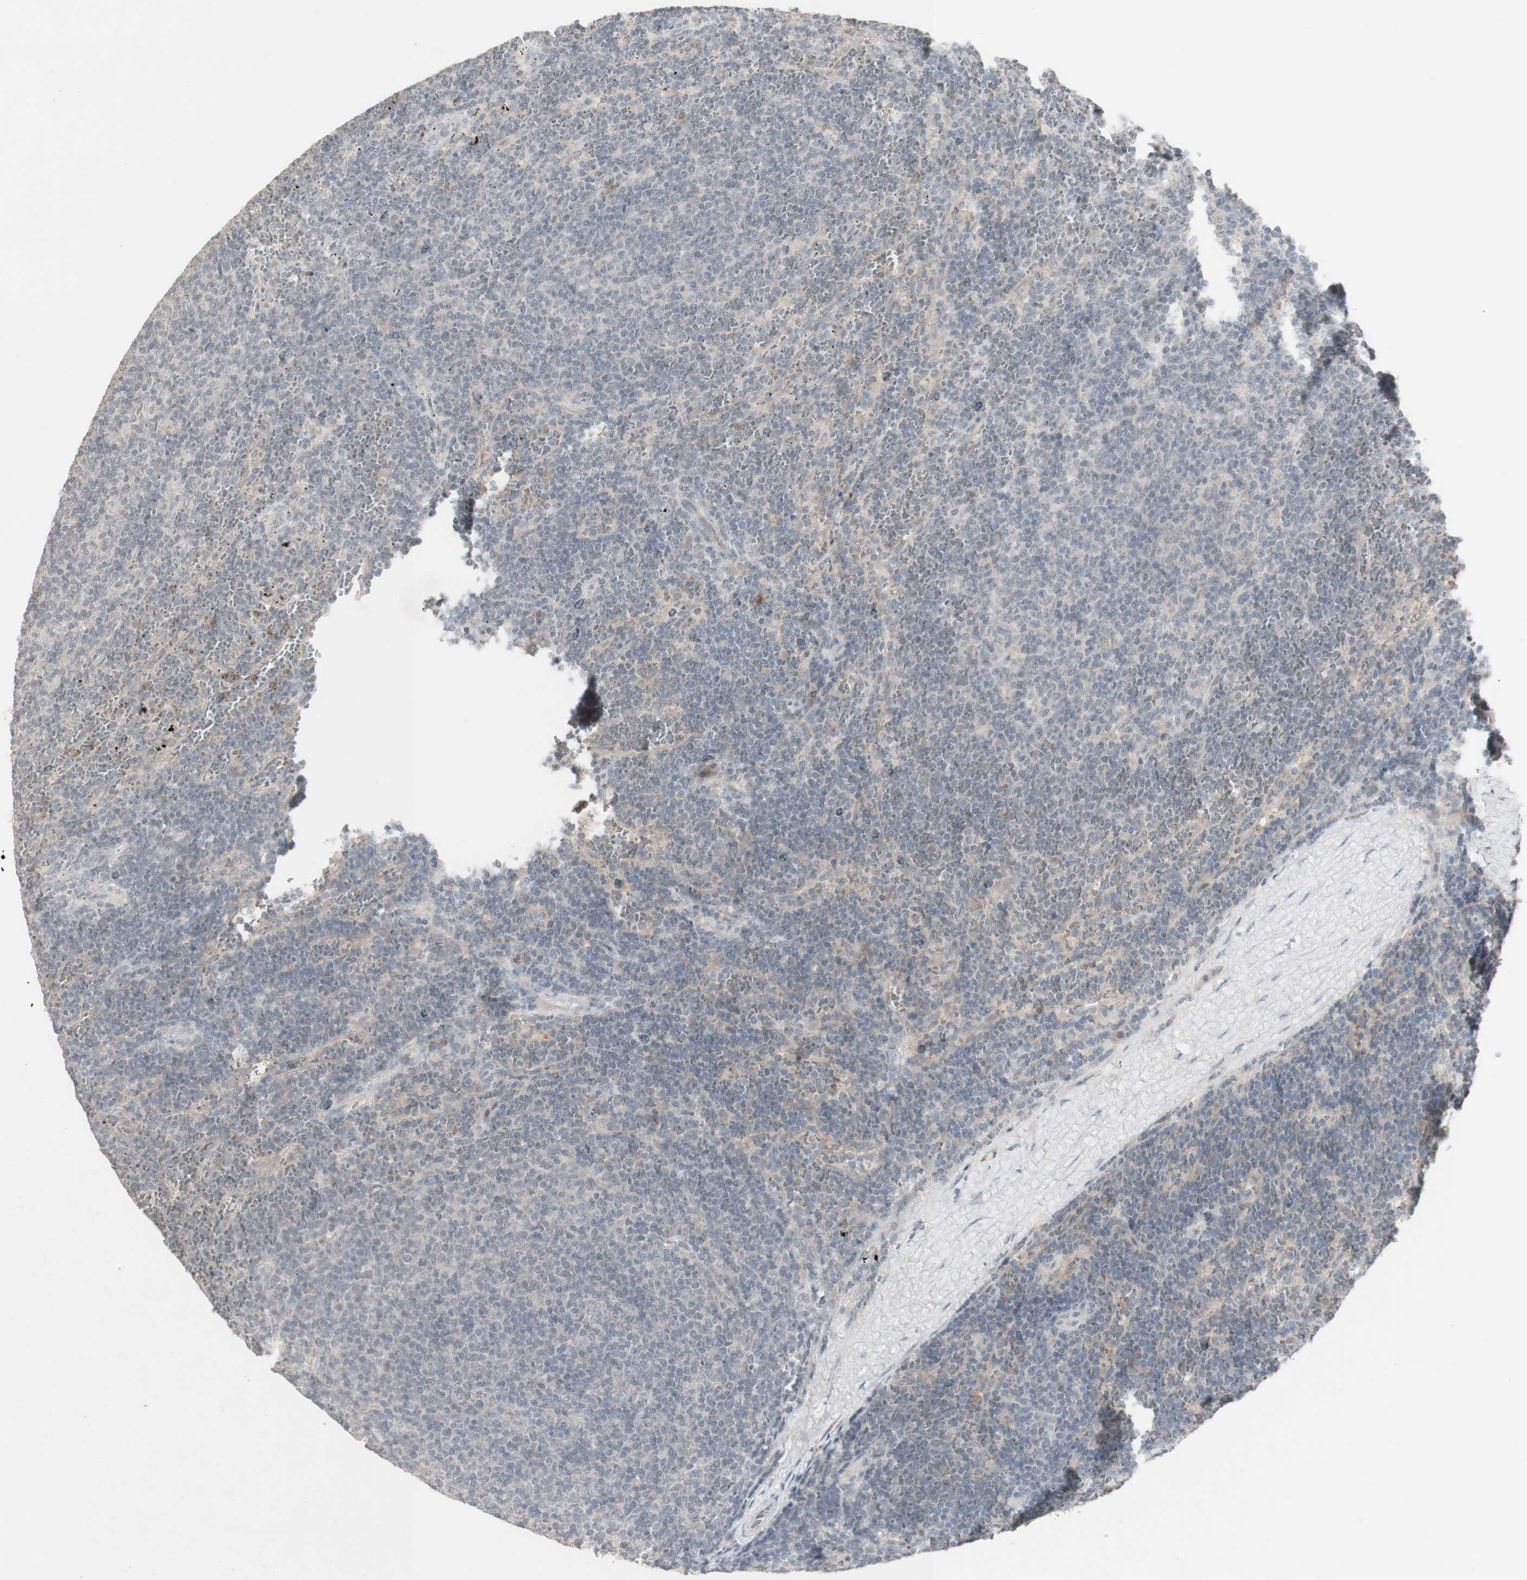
{"staining": {"intensity": "negative", "quantity": "none", "location": "none"}, "tissue": "lymphoma", "cell_type": "Tumor cells", "image_type": "cancer", "snomed": [{"axis": "morphology", "description": "Malignant lymphoma, non-Hodgkin's type, Low grade"}, {"axis": "topography", "description": "Spleen"}], "caption": "An image of human lymphoma is negative for staining in tumor cells.", "gene": "C1orf116", "patient": {"sex": "female", "age": 50}}